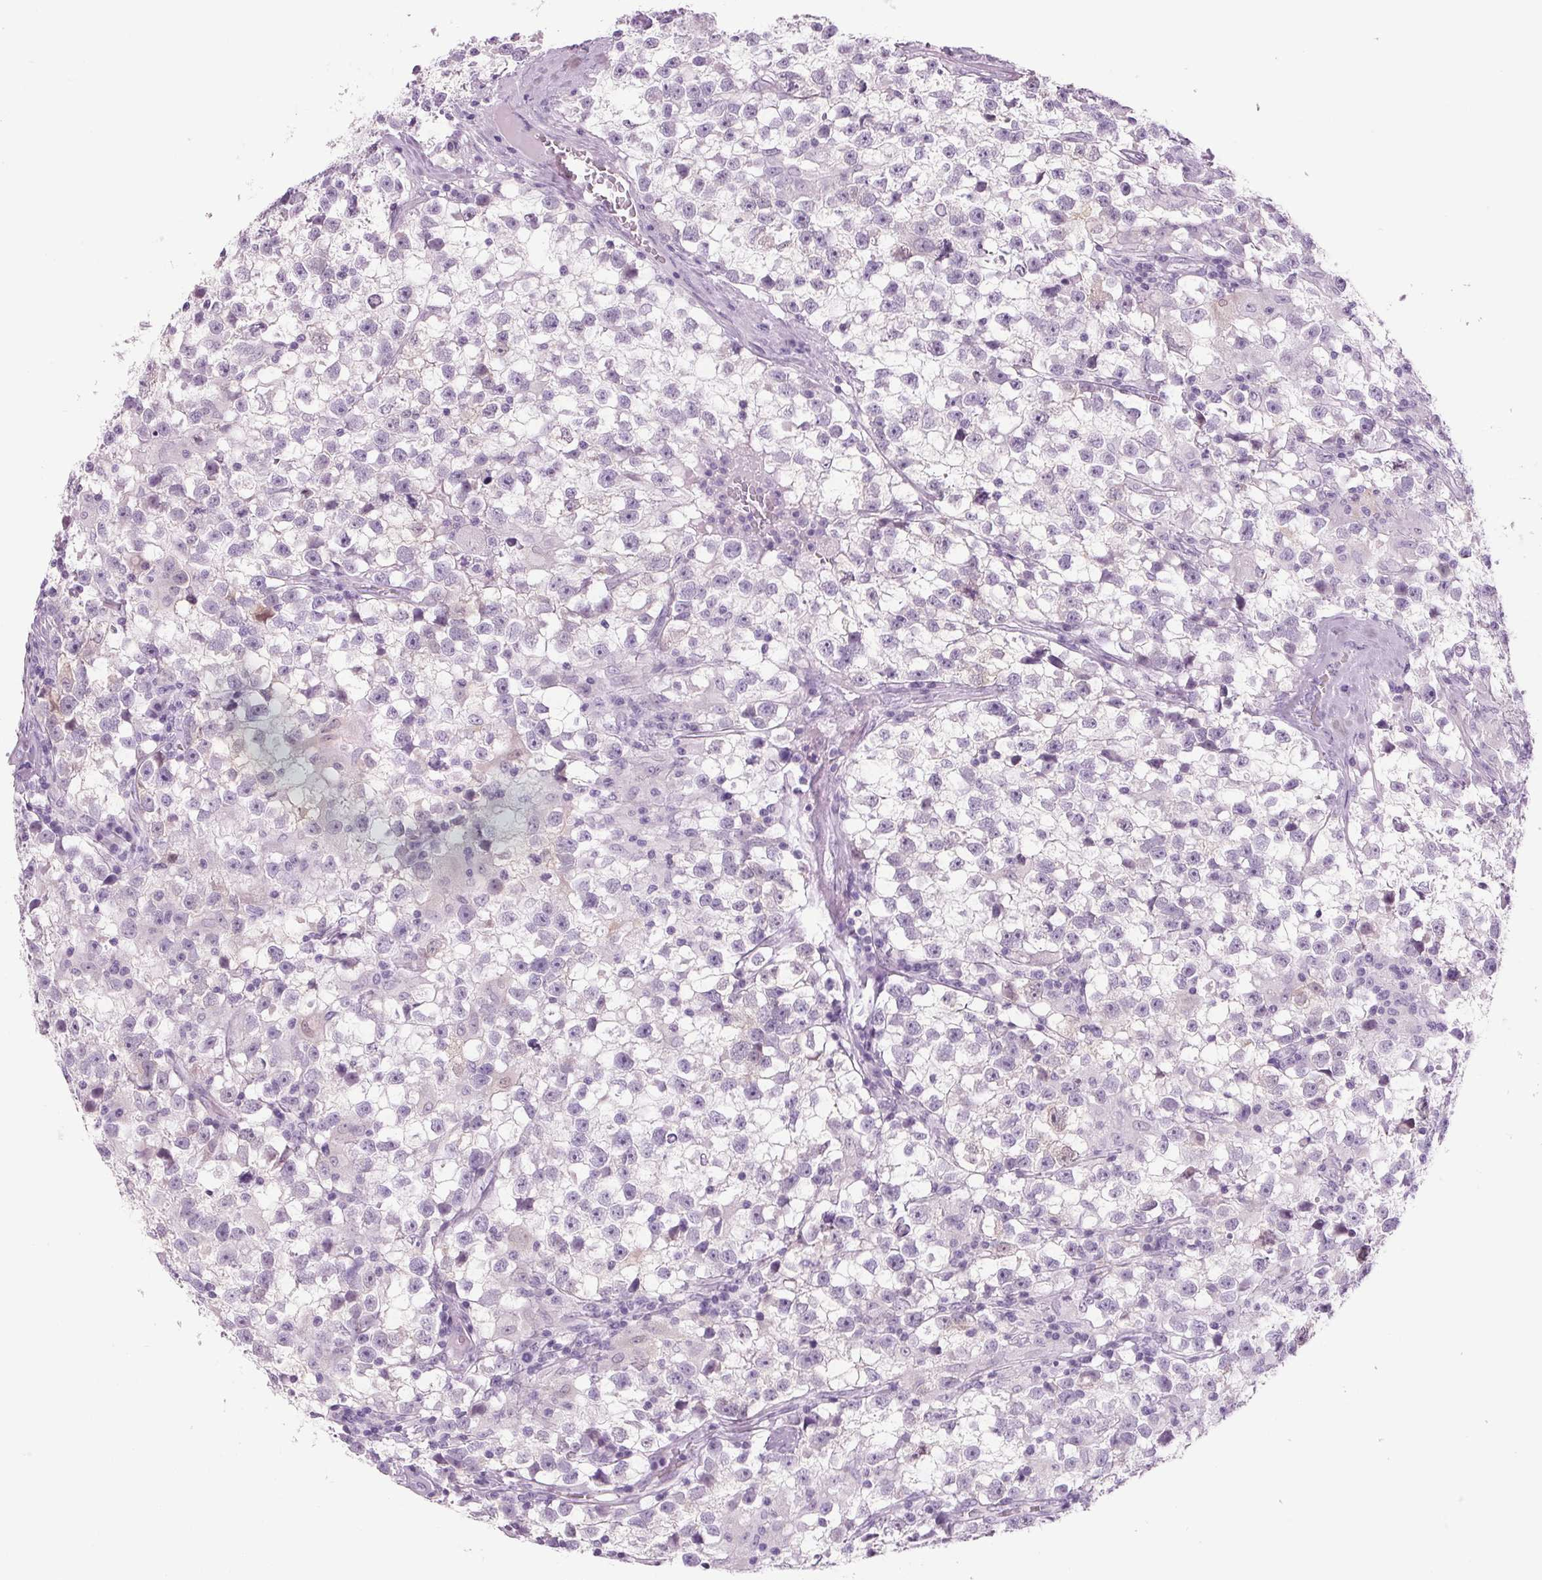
{"staining": {"intensity": "negative", "quantity": "none", "location": "none"}, "tissue": "testis cancer", "cell_type": "Tumor cells", "image_type": "cancer", "snomed": [{"axis": "morphology", "description": "Seminoma, NOS"}, {"axis": "topography", "description": "Testis"}], "caption": "Tumor cells show no significant protein staining in testis cancer (seminoma).", "gene": "PPP1R1A", "patient": {"sex": "male", "age": 31}}